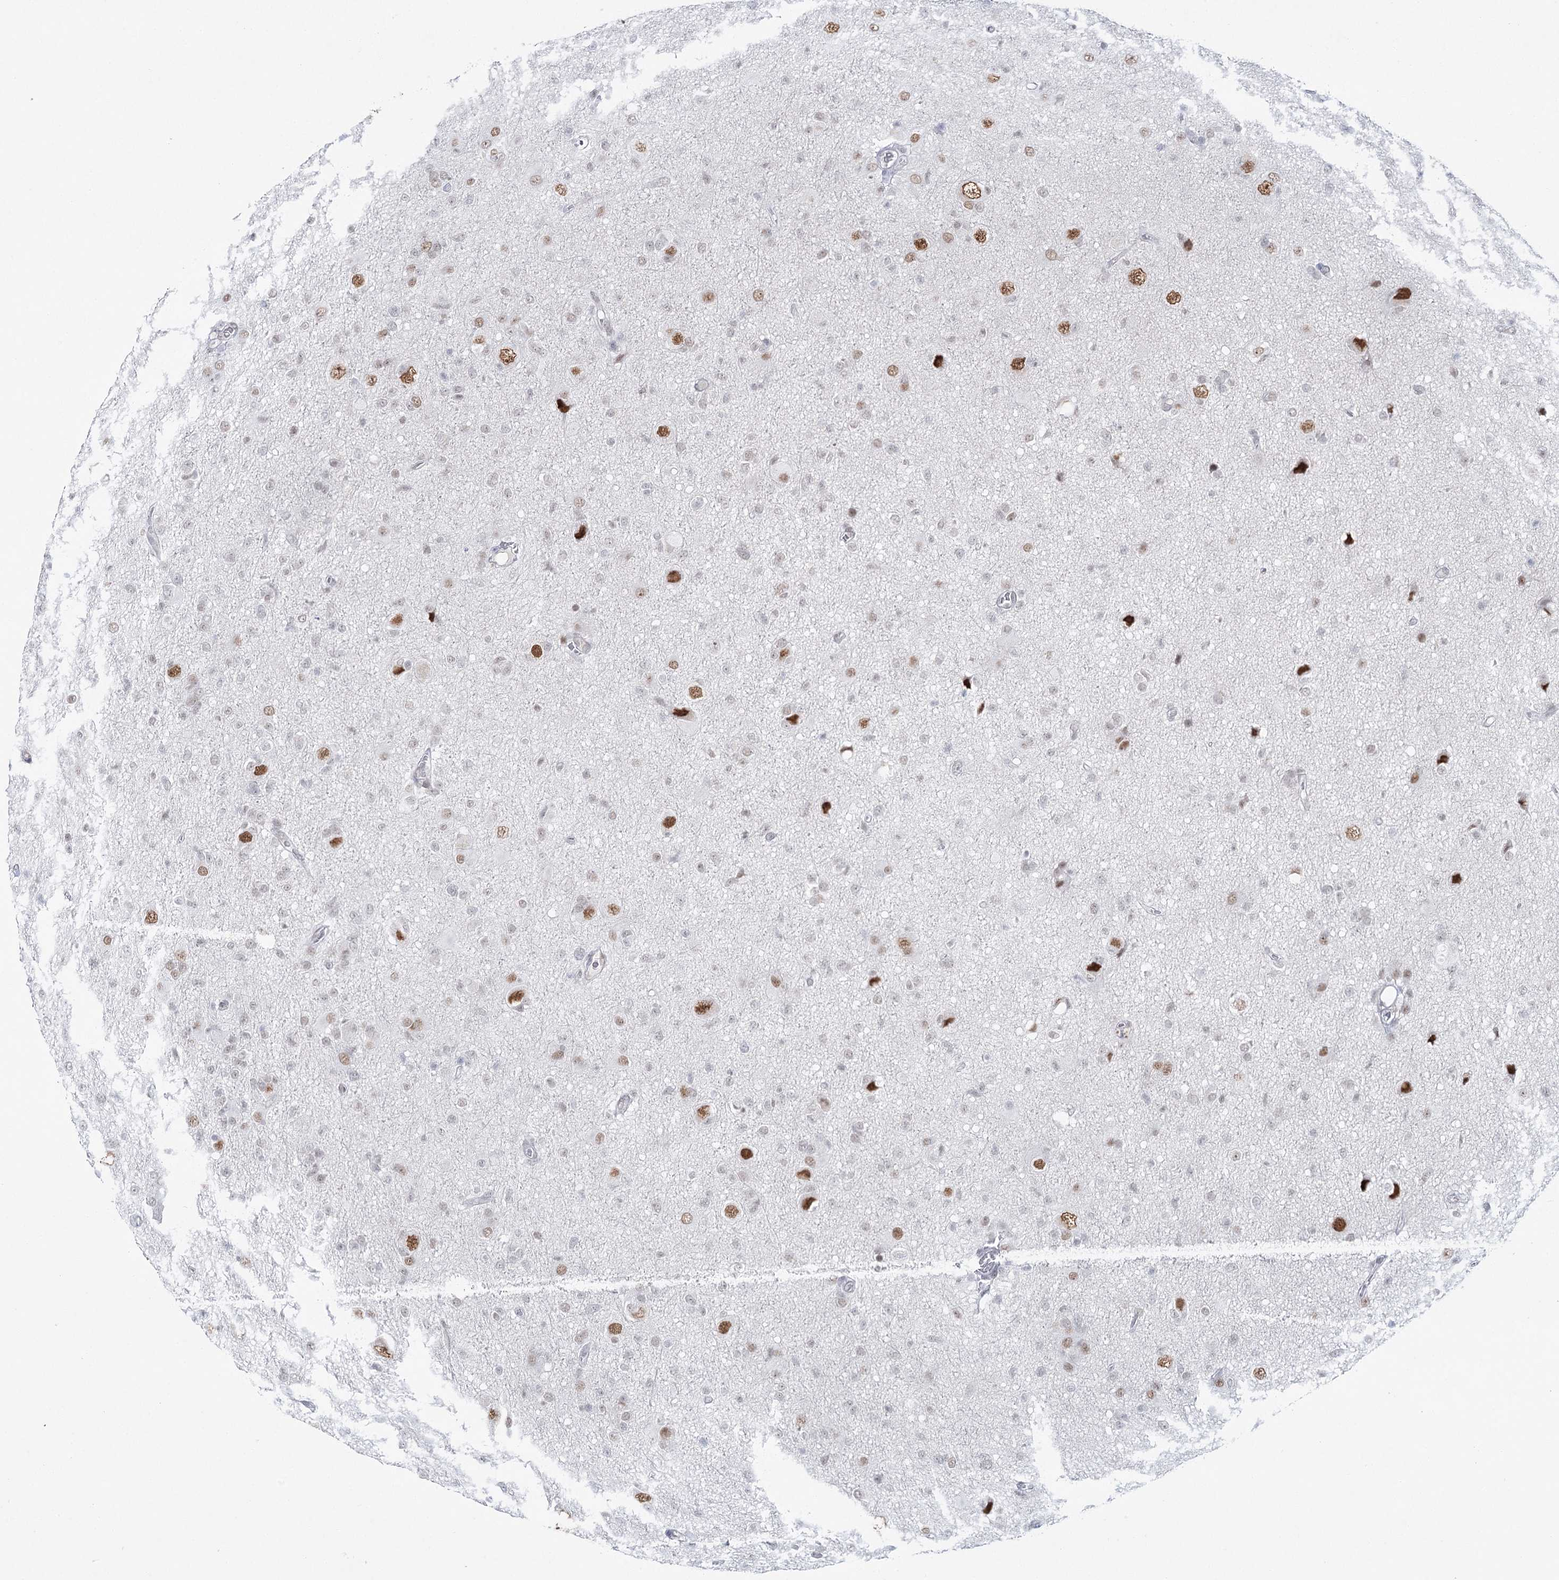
{"staining": {"intensity": "strong", "quantity": "<25%", "location": "nuclear"}, "tissue": "glioma", "cell_type": "Tumor cells", "image_type": "cancer", "snomed": [{"axis": "morphology", "description": "Glioma, malignant, High grade"}, {"axis": "topography", "description": "Brain"}], "caption": "A medium amount of strong nuclear staining is appreciated in approximately <25% of tumor cells in glioma tissue.", "gene": "ZC3H8", "patient": {"sex": "female", "age": 57}}